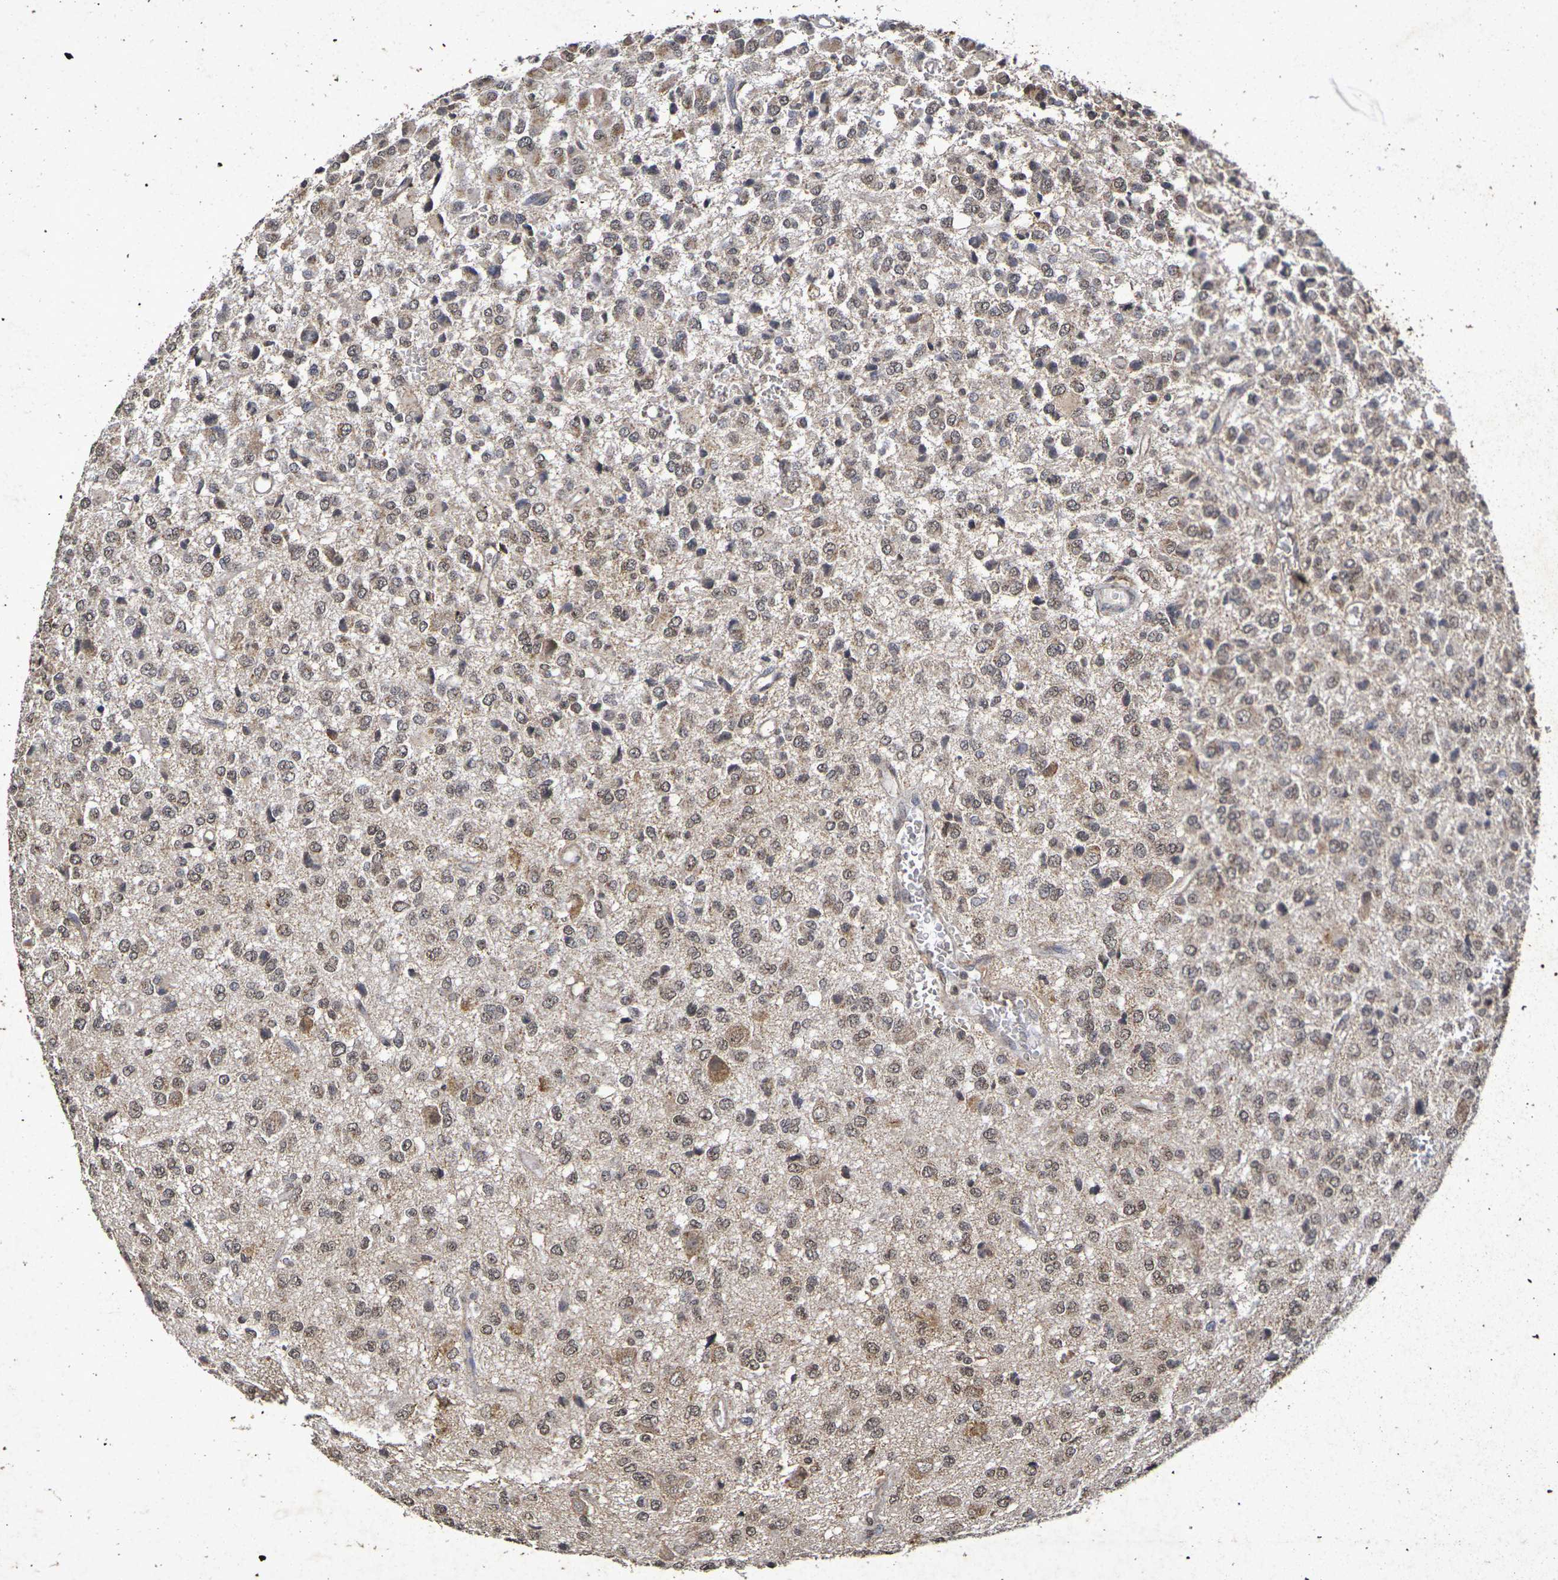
{"staining": {"intensity": "weak", "quantity": ">75%", "location": "cytoplasmic/membranous,nuclear"}, "tissue": "glioma", "cell_type": "Tumor cells", "image_type": "cancer", "snomed": [{"axis": "morphology", "description": "Glioma, malignant, High grade"}, {"axis": "topography", "description": "pancreas cauda"}], "caption": "Immunohistochemistry micrograph of human high-grade glioma (malignant) stained for a protein (brown), which reveals low levels of weak cytoplasmic/membranous and nuclear expression in approximately >75% of tumor cells.", "gene": "GUCY1A2", "patient": {"sex": "male", "age": 60}}